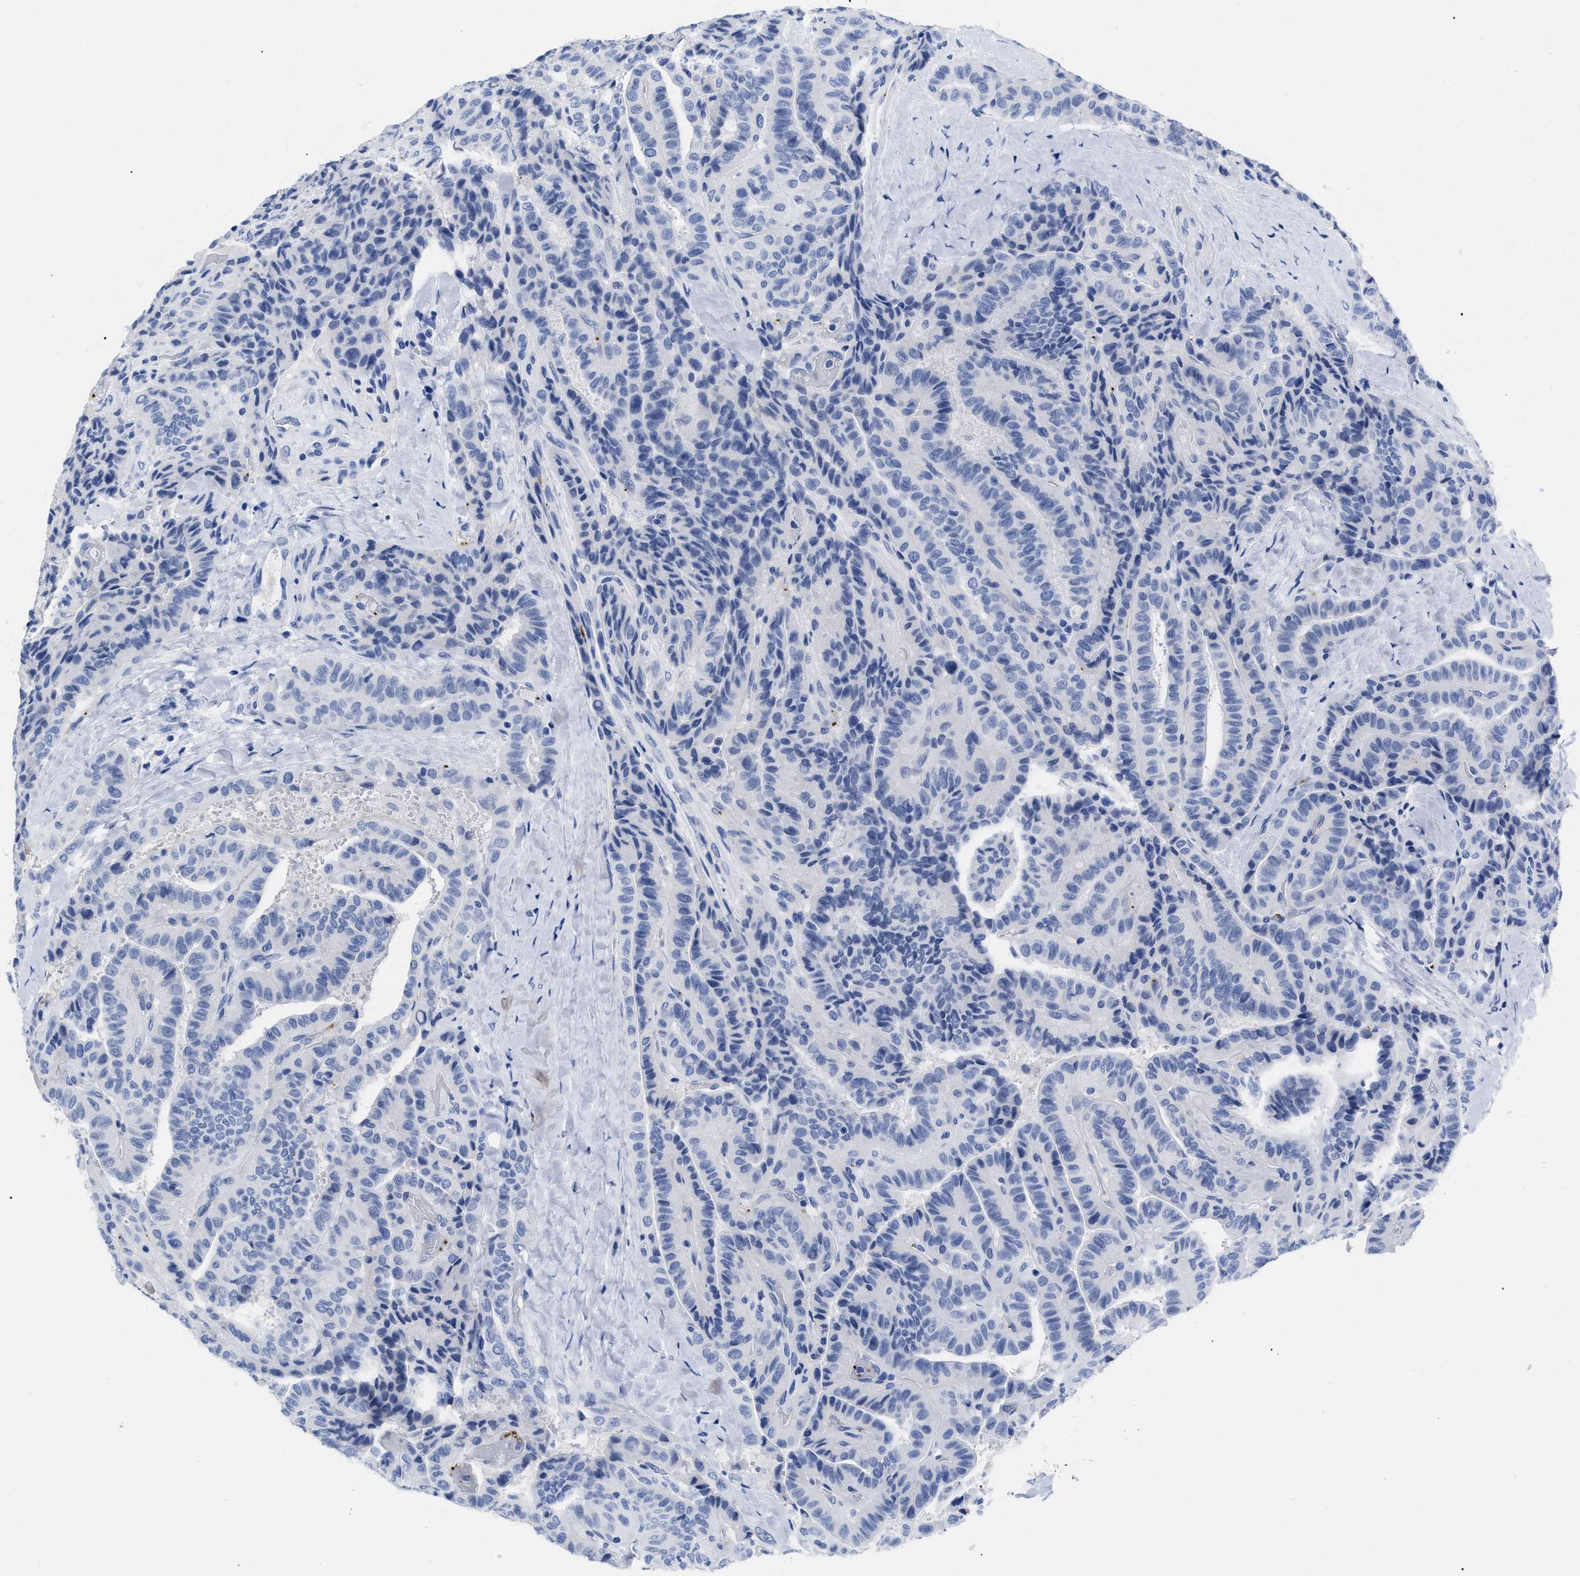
{"staining": {"intensity": "negative", "quantity": "none", "location": "none"}, "tissue": "thyroid cancer", "cell_type": "Tumor cells", "image_type": "cancer", "snomed": [{"axis": "morphology", "description": "Papillary adenocarcinoma, NOS"}, {"axis": "topography", "description": "Thyroid gland"}], "caption": "An image of thyroid cancer (papillary adenocarcinoma) stained for a protein shows no brown staining in tumor cells.", "gene": "TREML1", "patient": {"sex": "male", "age": 77}}